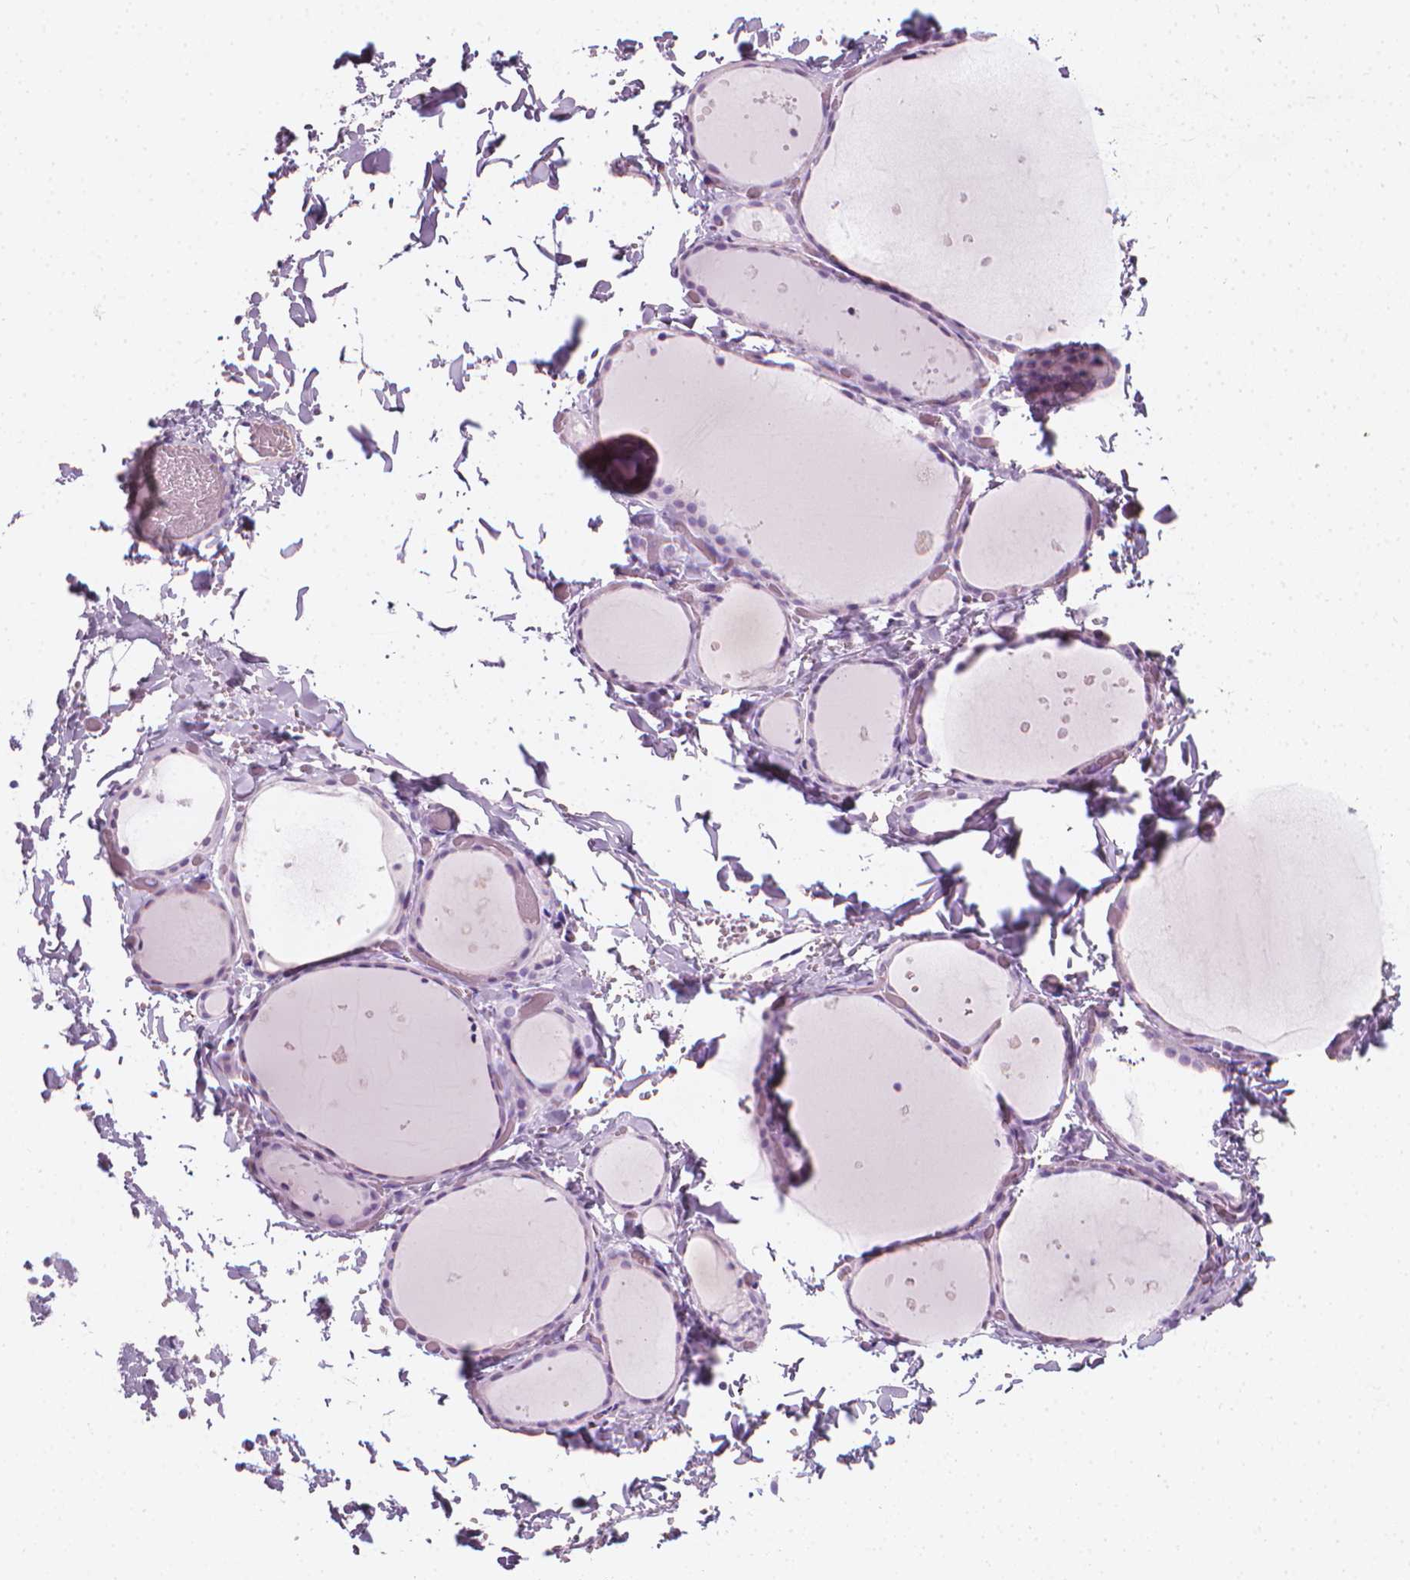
{"staining": {"intensity": "negative", "quantity": "none", "location": "none"}, "tissue": "thyroid gland", "cell_type": "Glandular cells", "image_type": "normal", "snomed": [{"axis": "morphology", "description": "Normal tissue, NOS"}, {"axis": "topography", "description": "Thyroid gland"}], "caption": "This histopathology image is of unremarkable thyroid gland stained with IHC to label a protein in brown with the nuclei are counter-stained blue. There is no expression in glandular cells.", "gene": "SCG3", "patient": {"sex": "female", "age": 36}}